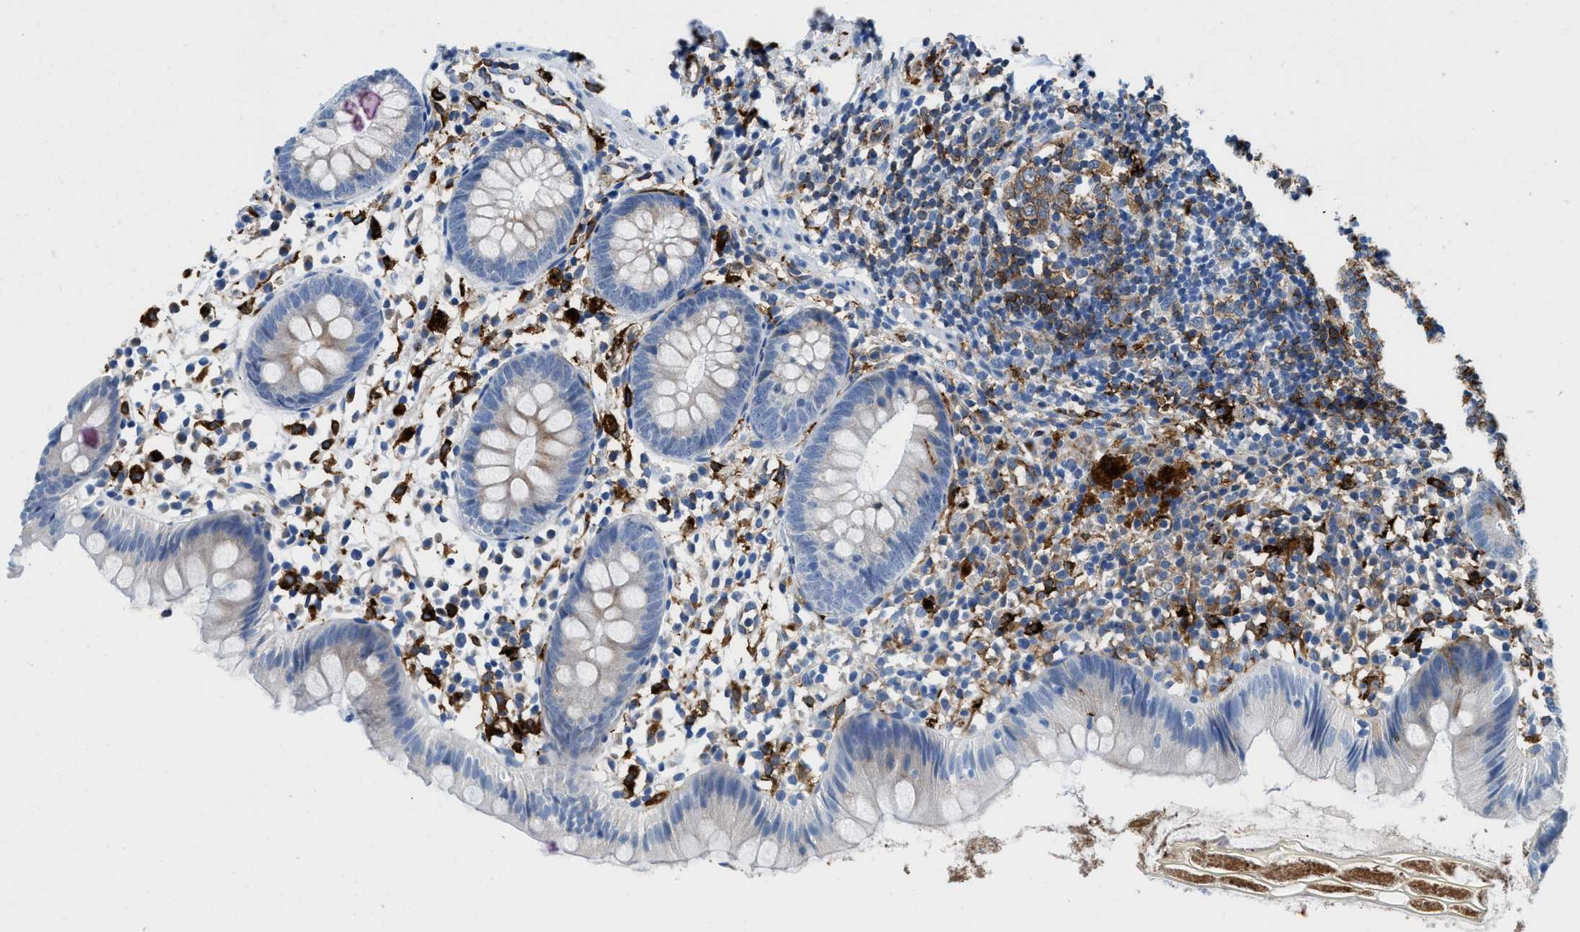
{"staining": {"intensity": "negative", "quantity": "none", "location": "none"}, "tissue": "appendix", "cell_type": "Glandular cells", "image_type": "normal", "snomed": [{"axis": "morphology", "description": "Normal tissue, NOS"}, {"axis": "topography", "description": "Appendix"}], "caption": "High power microscopy photomicrograph of an immunohistochemistry image of normal appendix, revealing no significant positivity in glandular cells. Brightfield microscopy of IHC stained with DAB (3,3'-diaminobenzidine) (brown) and hematoxylin (blue), captured at high magnification.", "gene": "CD226", "patient": {"sex": "female", "age": 20}}